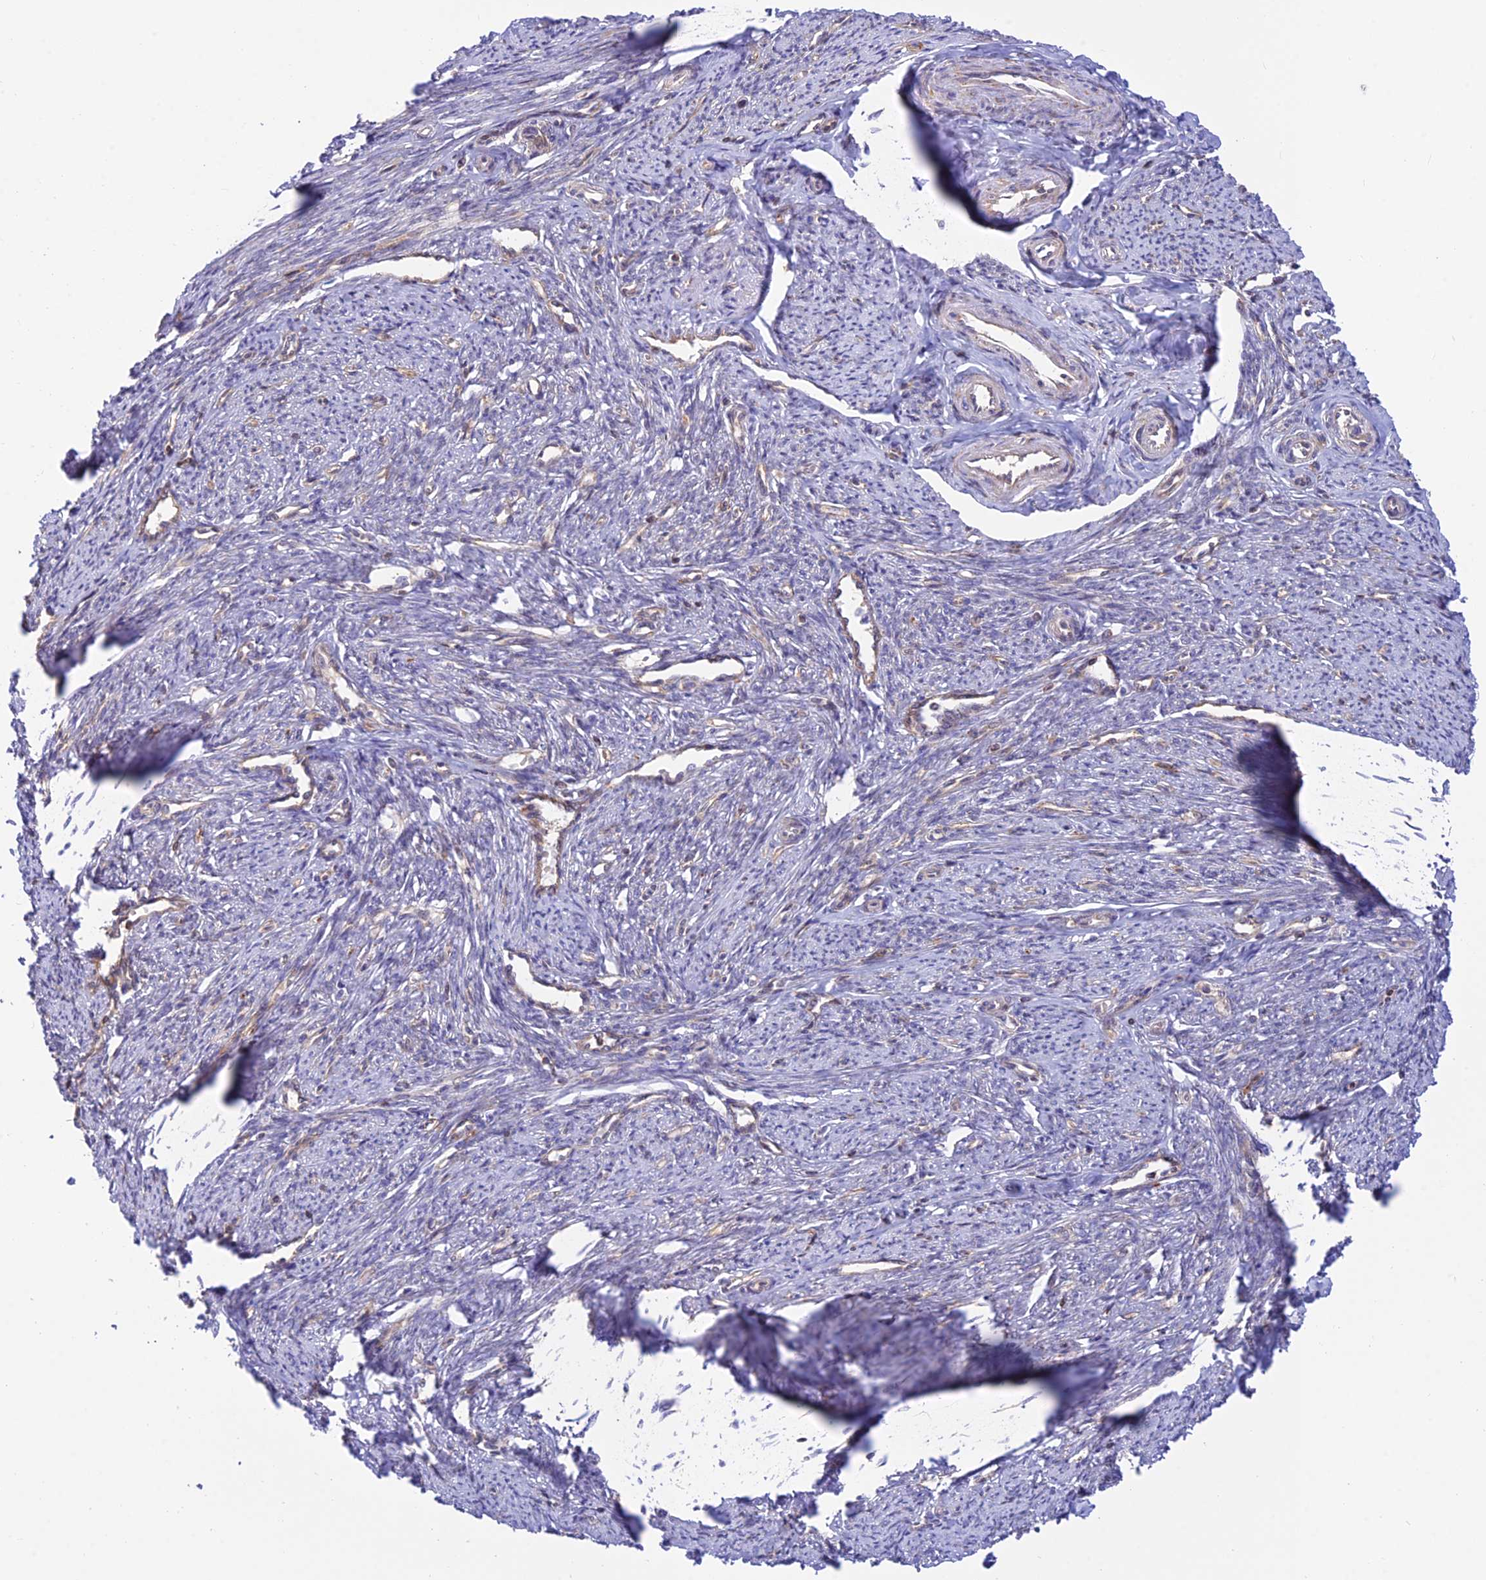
{"staining": {"intensity": "weak", "quantity": "<25%", "location": "cytoplasmic/membranous"}, "tissue": "smooth muscle", "cell_type": "Smooth muscle cells", "image_type": "normal", "snomed": [{"axis": "morphology", "description": "Normal tissue, NOS"}, {"axis": "topography", "description": "Smooth muscle"}, {"axis": "topography", "description": "Uterus"}], "caption": "High power microscopy micrograph of an immunohistochemistry (IHC) micrograph of benign smooth muscle, revealing no significant expression in smooth muscle cells. Brightfield microscopy of immunohistochemistry stained with DAB (brown) and hematoxylin (blue), captured at high magnification.", "gene": "LYSMD2", "patient": {"sex": "female", "age": 59}}